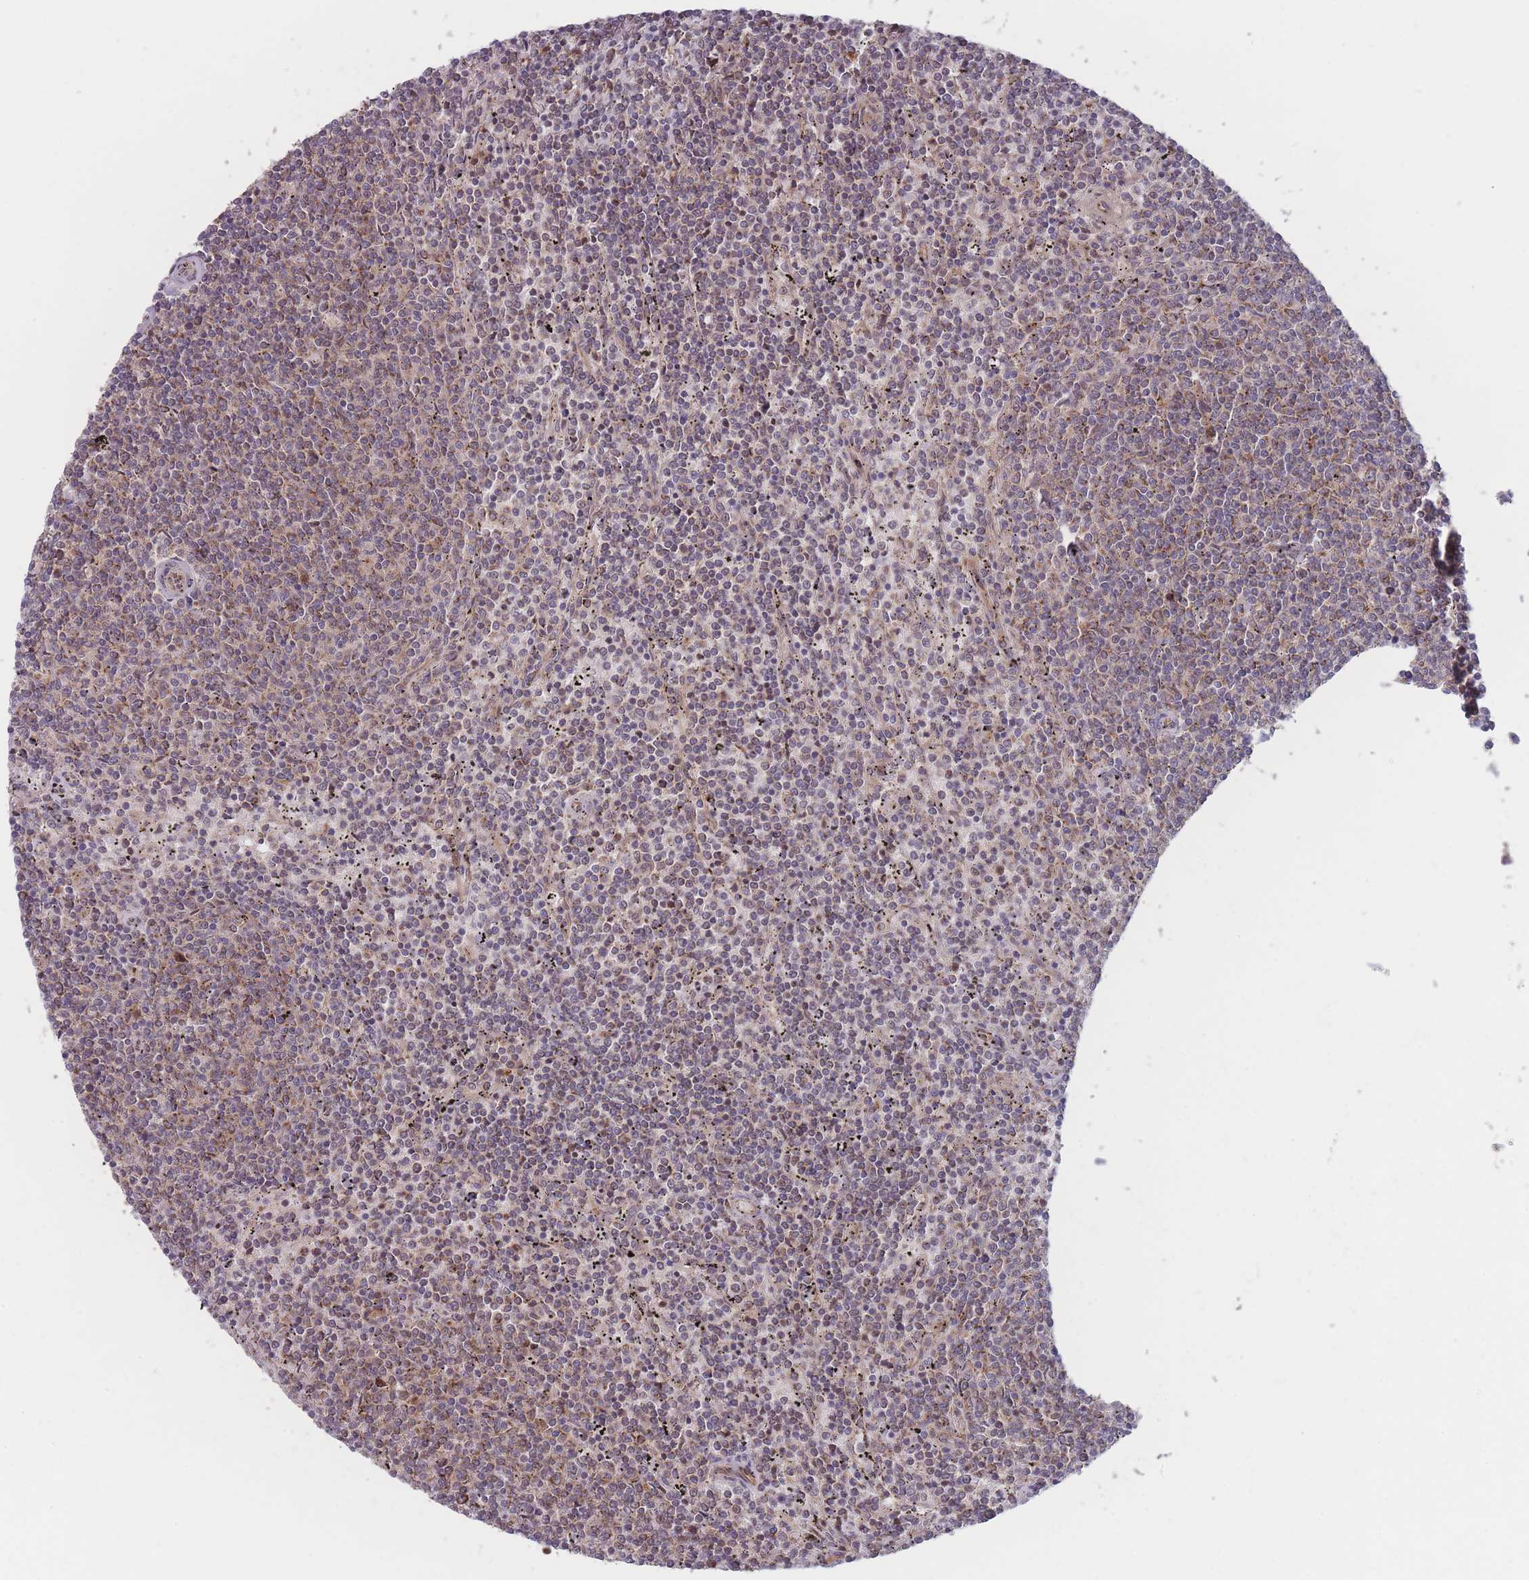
{"staining": {"intensity": "weak", "quantity": "25%-75%", "location": "cytoplasmic/membranous"}, "tissue": "lymphoma", "cell_type": "Tumor cells", "image_type": "cancer", "snomed": [{"axis": "morphology", "description": "Malignant lymphoma, non-Hodgkin's type, Low grade"}, {"axis": "topography", "description": "Spleen"}], "caption": "Protein expression analysis of malignant lymphoma, non-Hodgkin's type (low-grade) displays weak cytoplasmic/membranous staining in about 25%-75% of tumor cells.", "gene": "RPS18", "patient": {"sex": "female", "age": 50}}